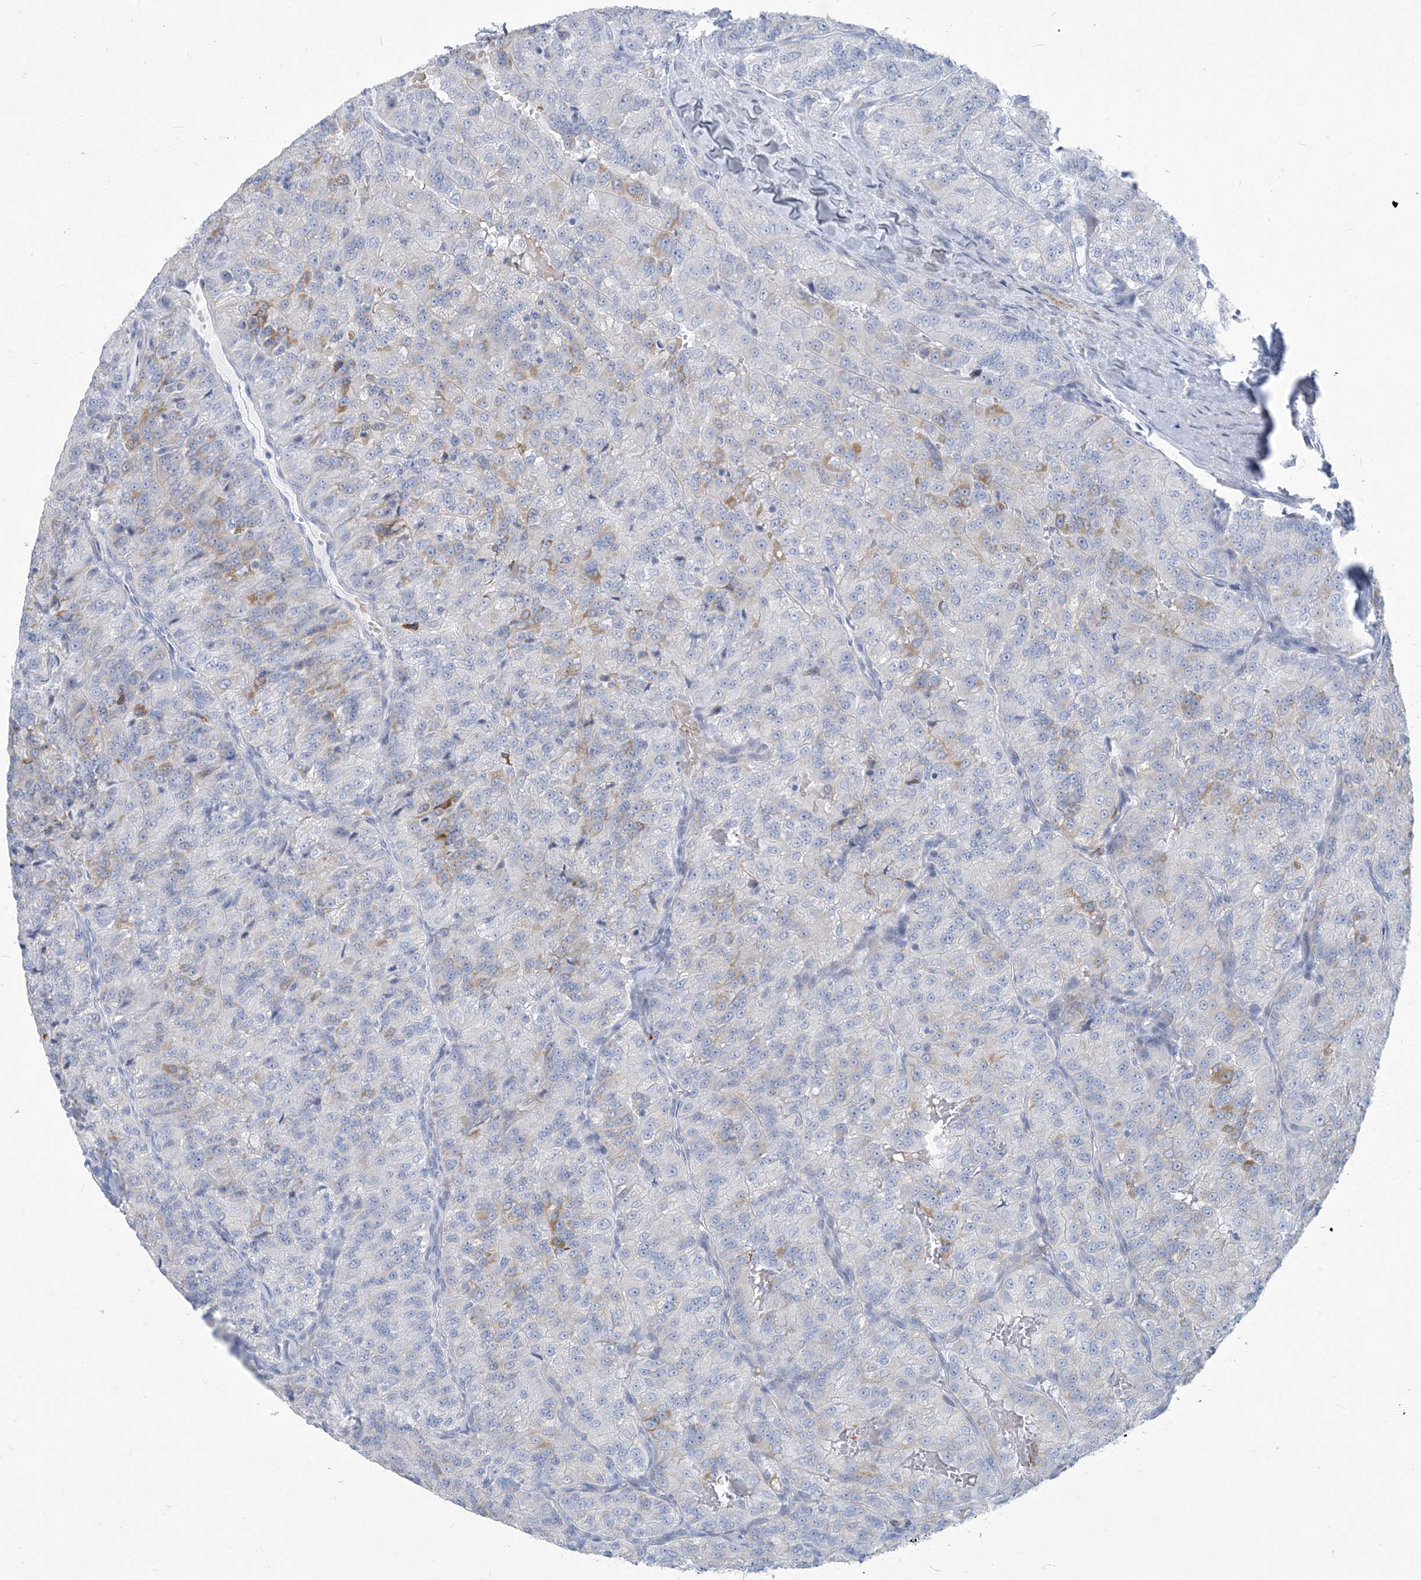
{"staining": {"intensity": "moderate", "quantity": "<25%", "location": "cytoplasmic/membranous"}, "tissue": "renal cancer", "cell_type": "Tumor cells", "image_type": "cancer", "snomed": [{"axis": "morphology", "description": "Adenocarcinoma, NOS"}, {"axis": "topography", "description": "Kidney"}], "caption": "Protein staining of renal cancer (adenocarcinoma) tissue demonstrates moderate cytoplasmic/membranous staining in about <25% of tumor cells.", "gene": "MOXD1", "patient": {"sex": "female", "age": 63}}